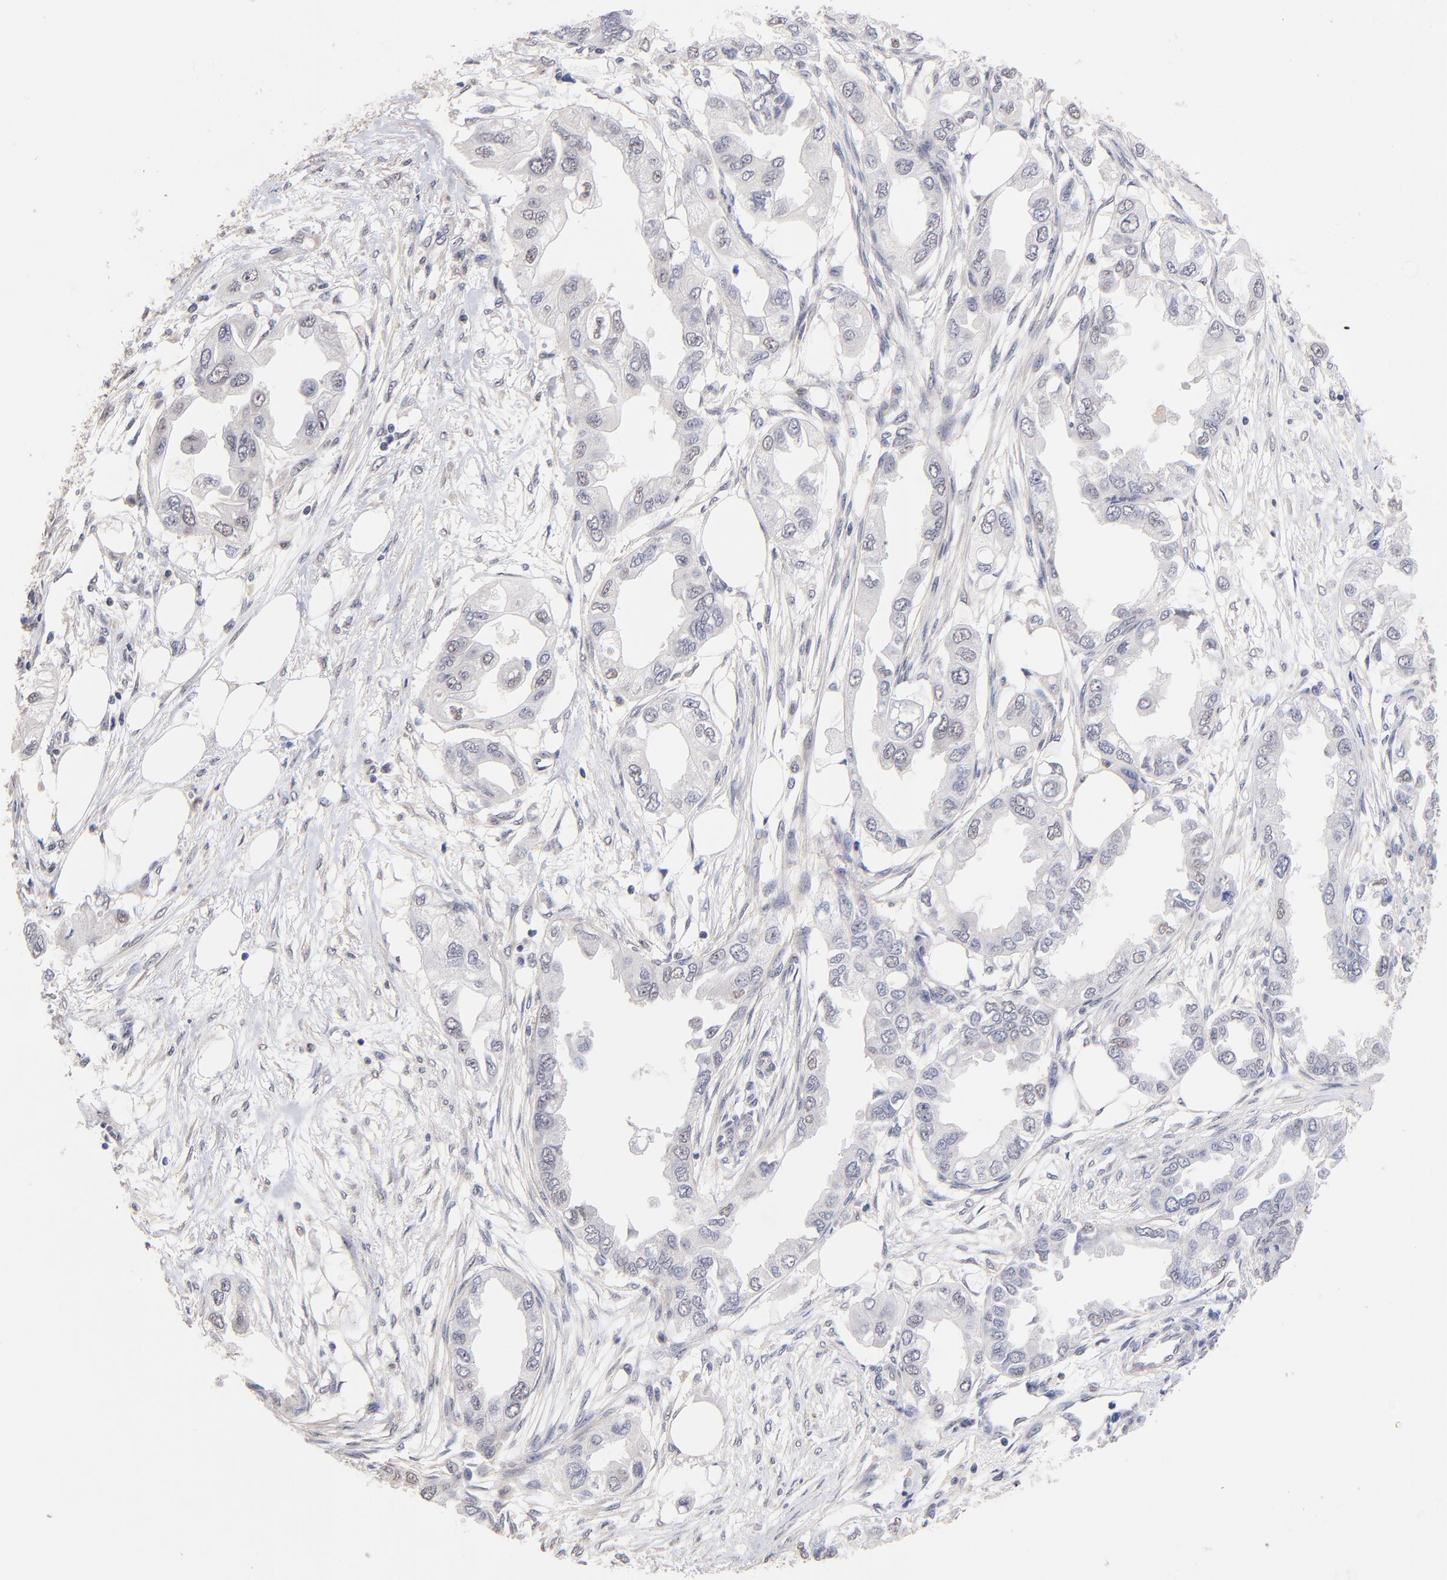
{"staining": {"intensity": "negative", "quantity": "none", "location": "none"}, "tissue": "endometrial cancer", "cell_type": "Tumor cells", "image_type": "cancer", "snomed": [{"axis": "morphology", "description": "Adenocarcinoma, NOS"}, {"axis": "topography", "description": "Endometrium"}], "caption": "Immunohistochemistry (IHC) of human endometrial cancer shows no positivity in tumor cells.", "gene": "RIBC2", "patient": {"sex": "female", "age": 67}}